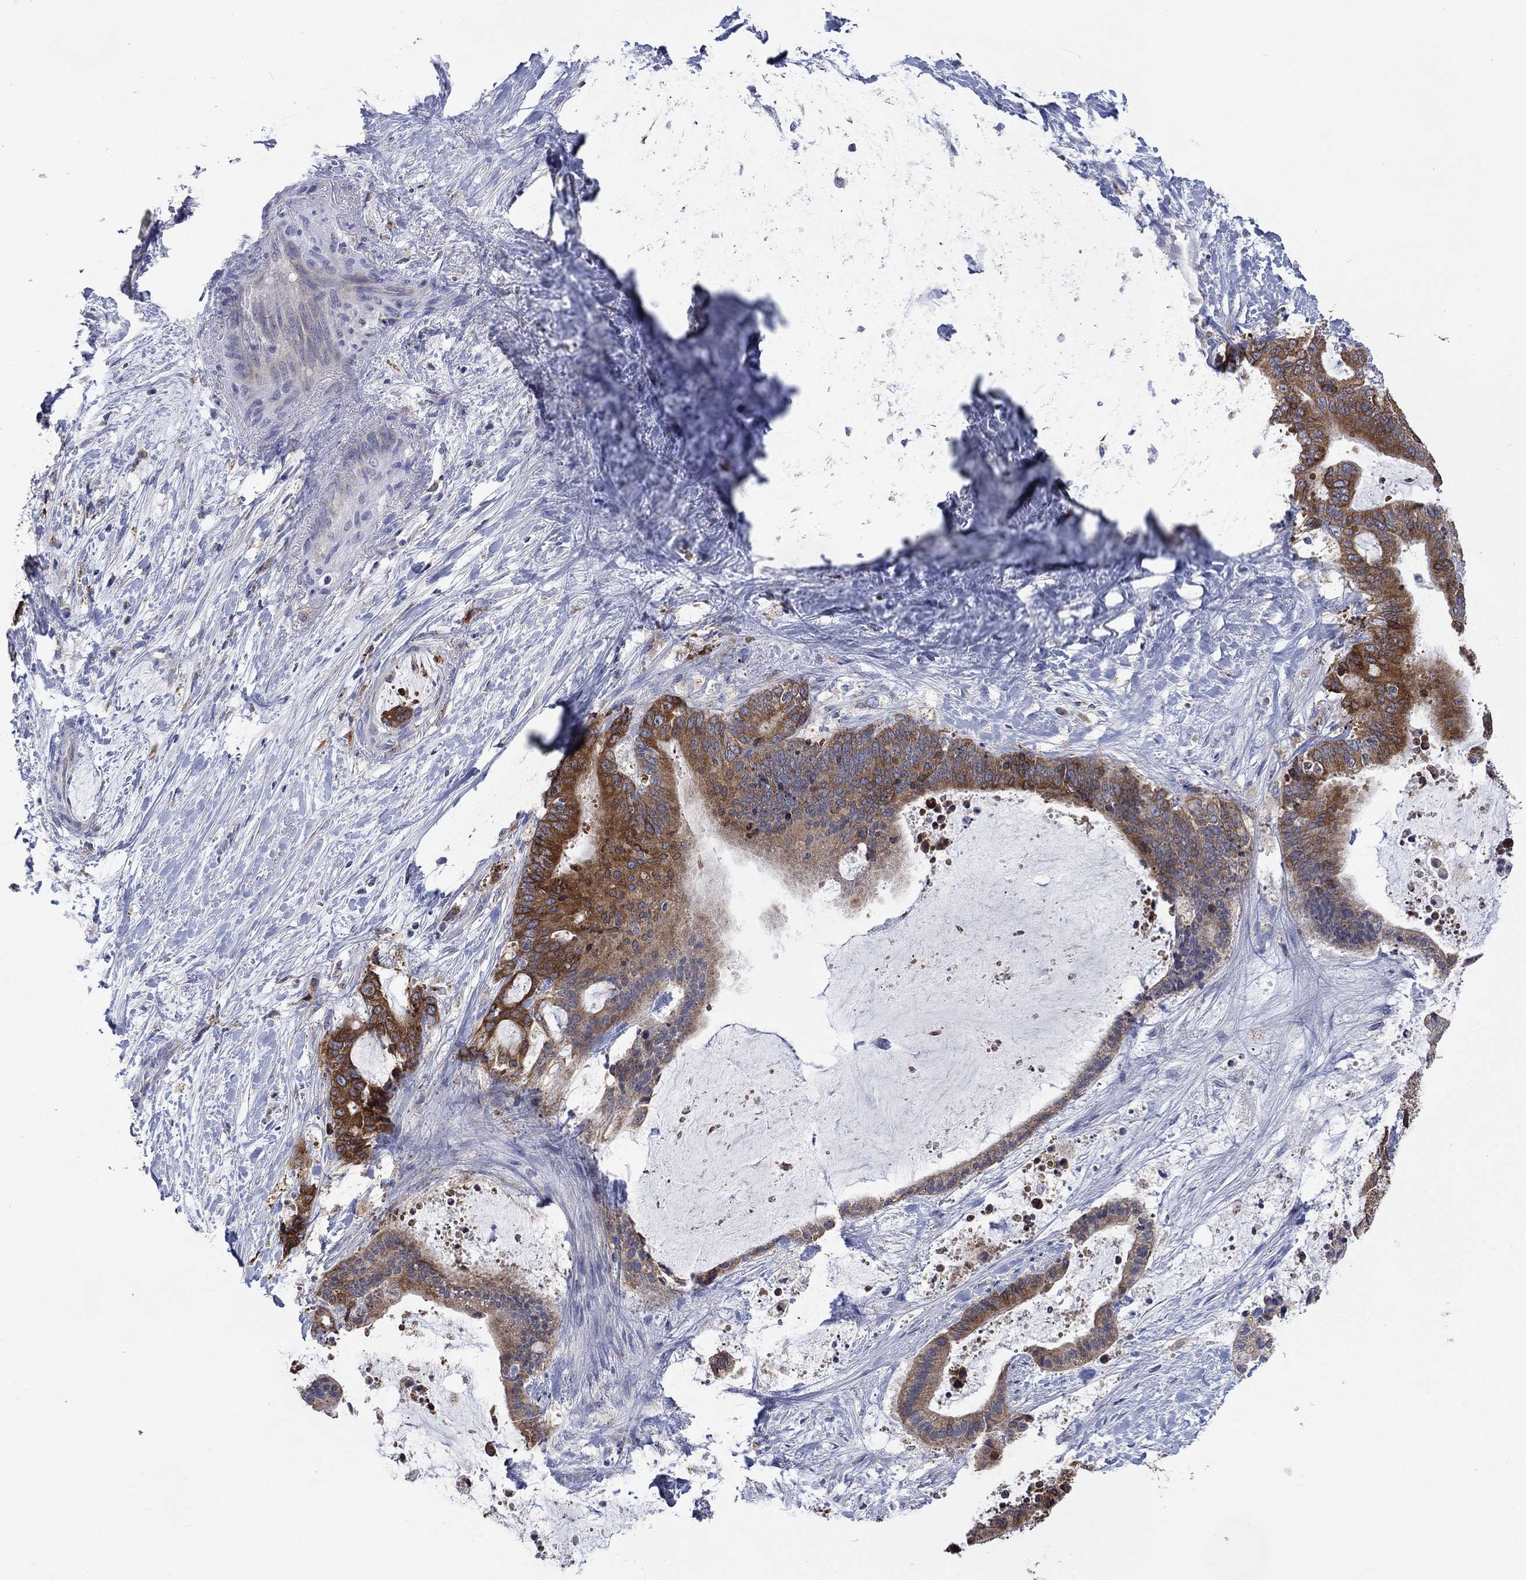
{"staining": {"intensity": "strong", "quantity": "25%-75%", "location": "cytoplasmic/membranous"}, "tissue": "liver cancer", "cell_type": "Tumor cells", "image_type": "cancer", "snomed": [{"axis": "morphology", "description": "Cholangiocarcinoma"}, {"axis": "topography", "description": "Liver"}], "caption": "Tumor cells exhibit high levels of strong cytoplasmic/membranous positivity in about 25%-75% of cells in cholangiocarcinoma (liver).", "gene": "UGT8", "patient": {"sex": "female", "age": 73}}